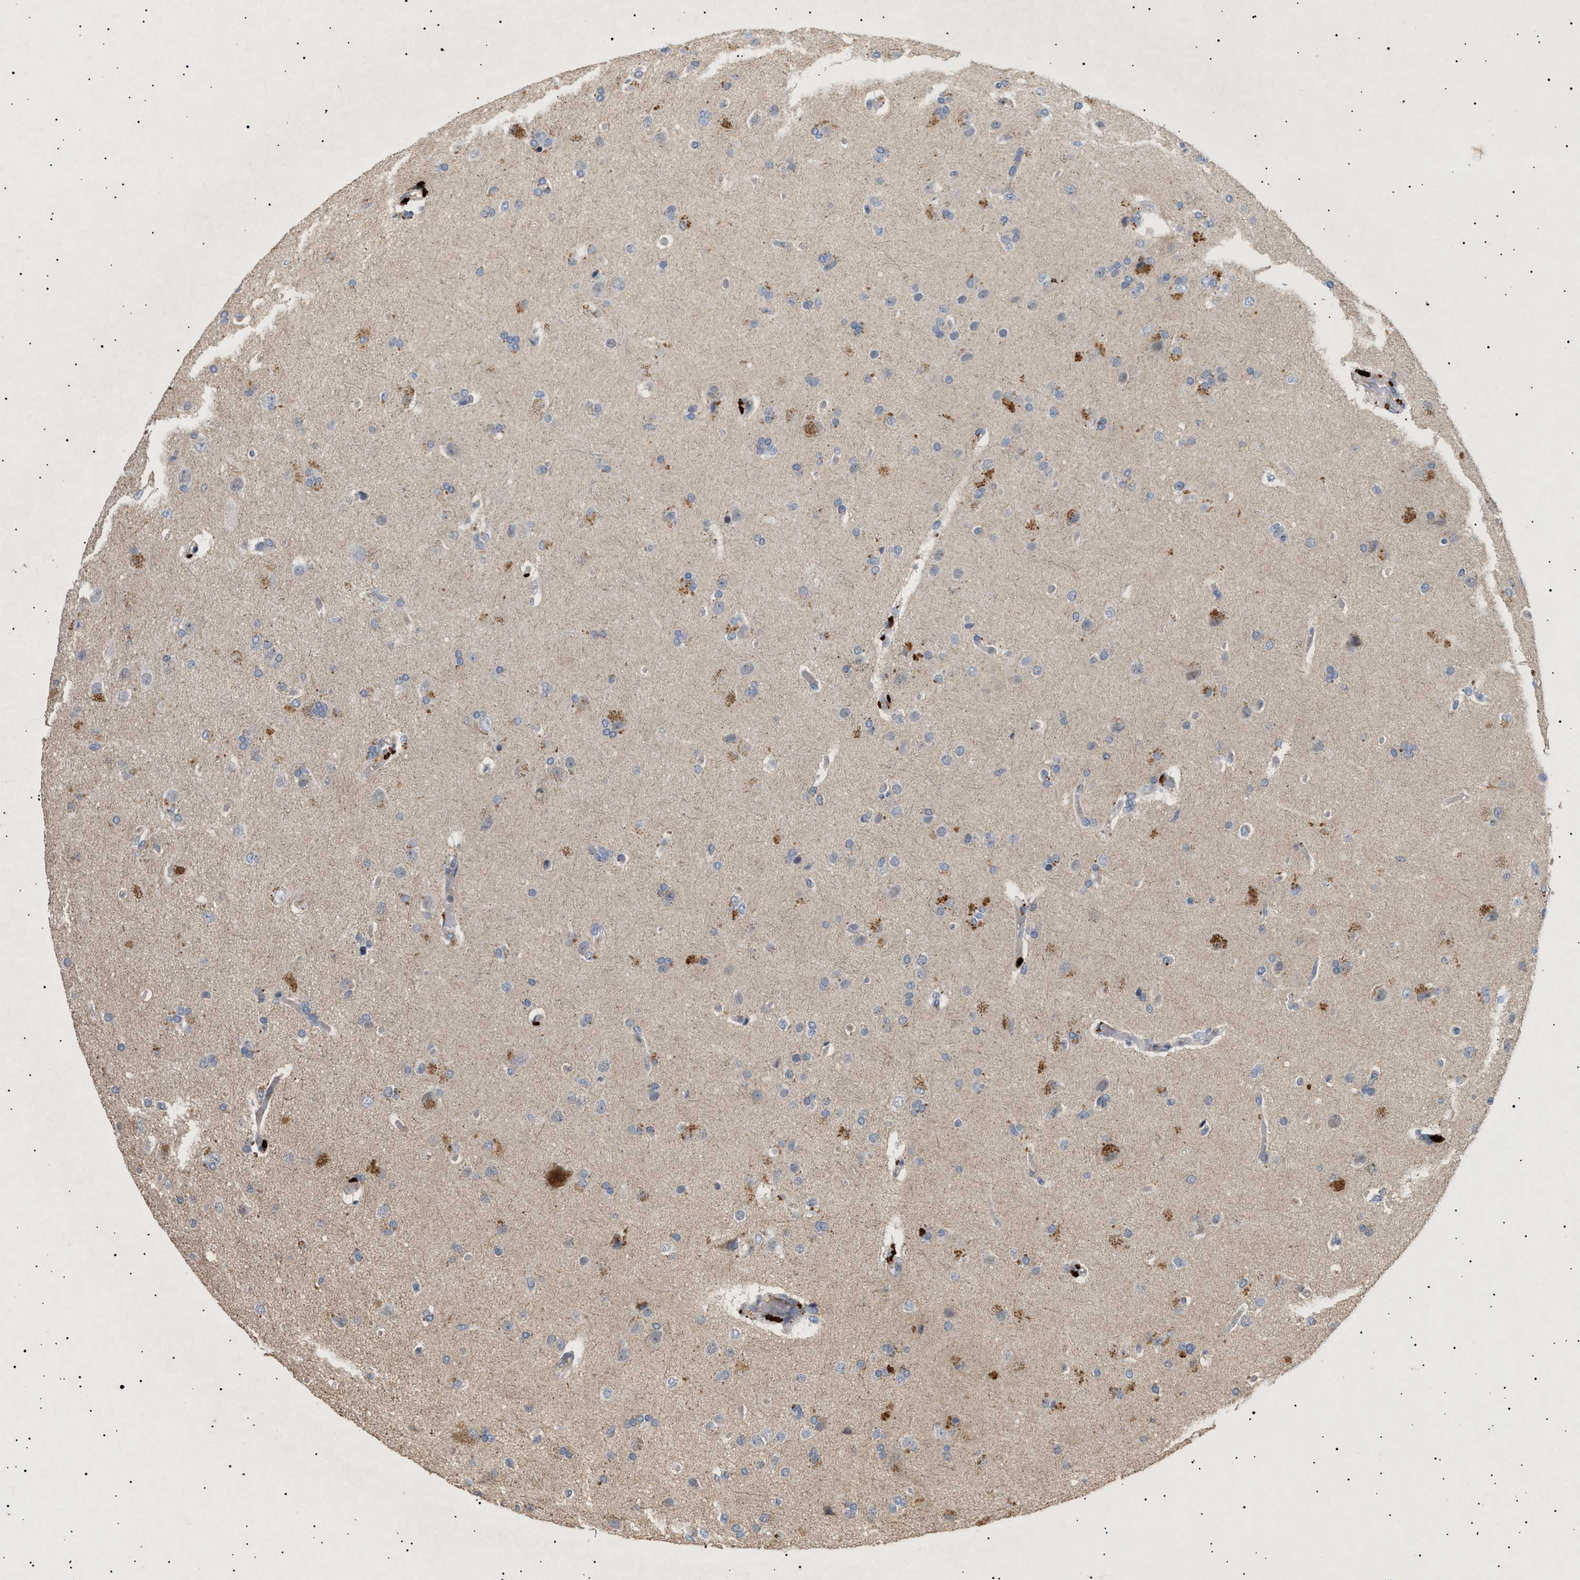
{"staining": {"intensity": "moderate", "quantity": "<25%", "location": "cytoplasmic/membranous"}, "tissue": "glioma", "cell_type": "Tumor cells", "image_type": "cancer", "snomed": [{"axis": "morphology", "description": "Glioma, malignant, High grade"}, {"axis": "topography", "description": "Brain"}], "caption": "A low amount of moderate cytoplasmic/membranous staining is identified in approximately <25% of tumor cells in glioma tissue.", "gene": "SIRT5", "patient": {"sex": "male", "age": 72}}